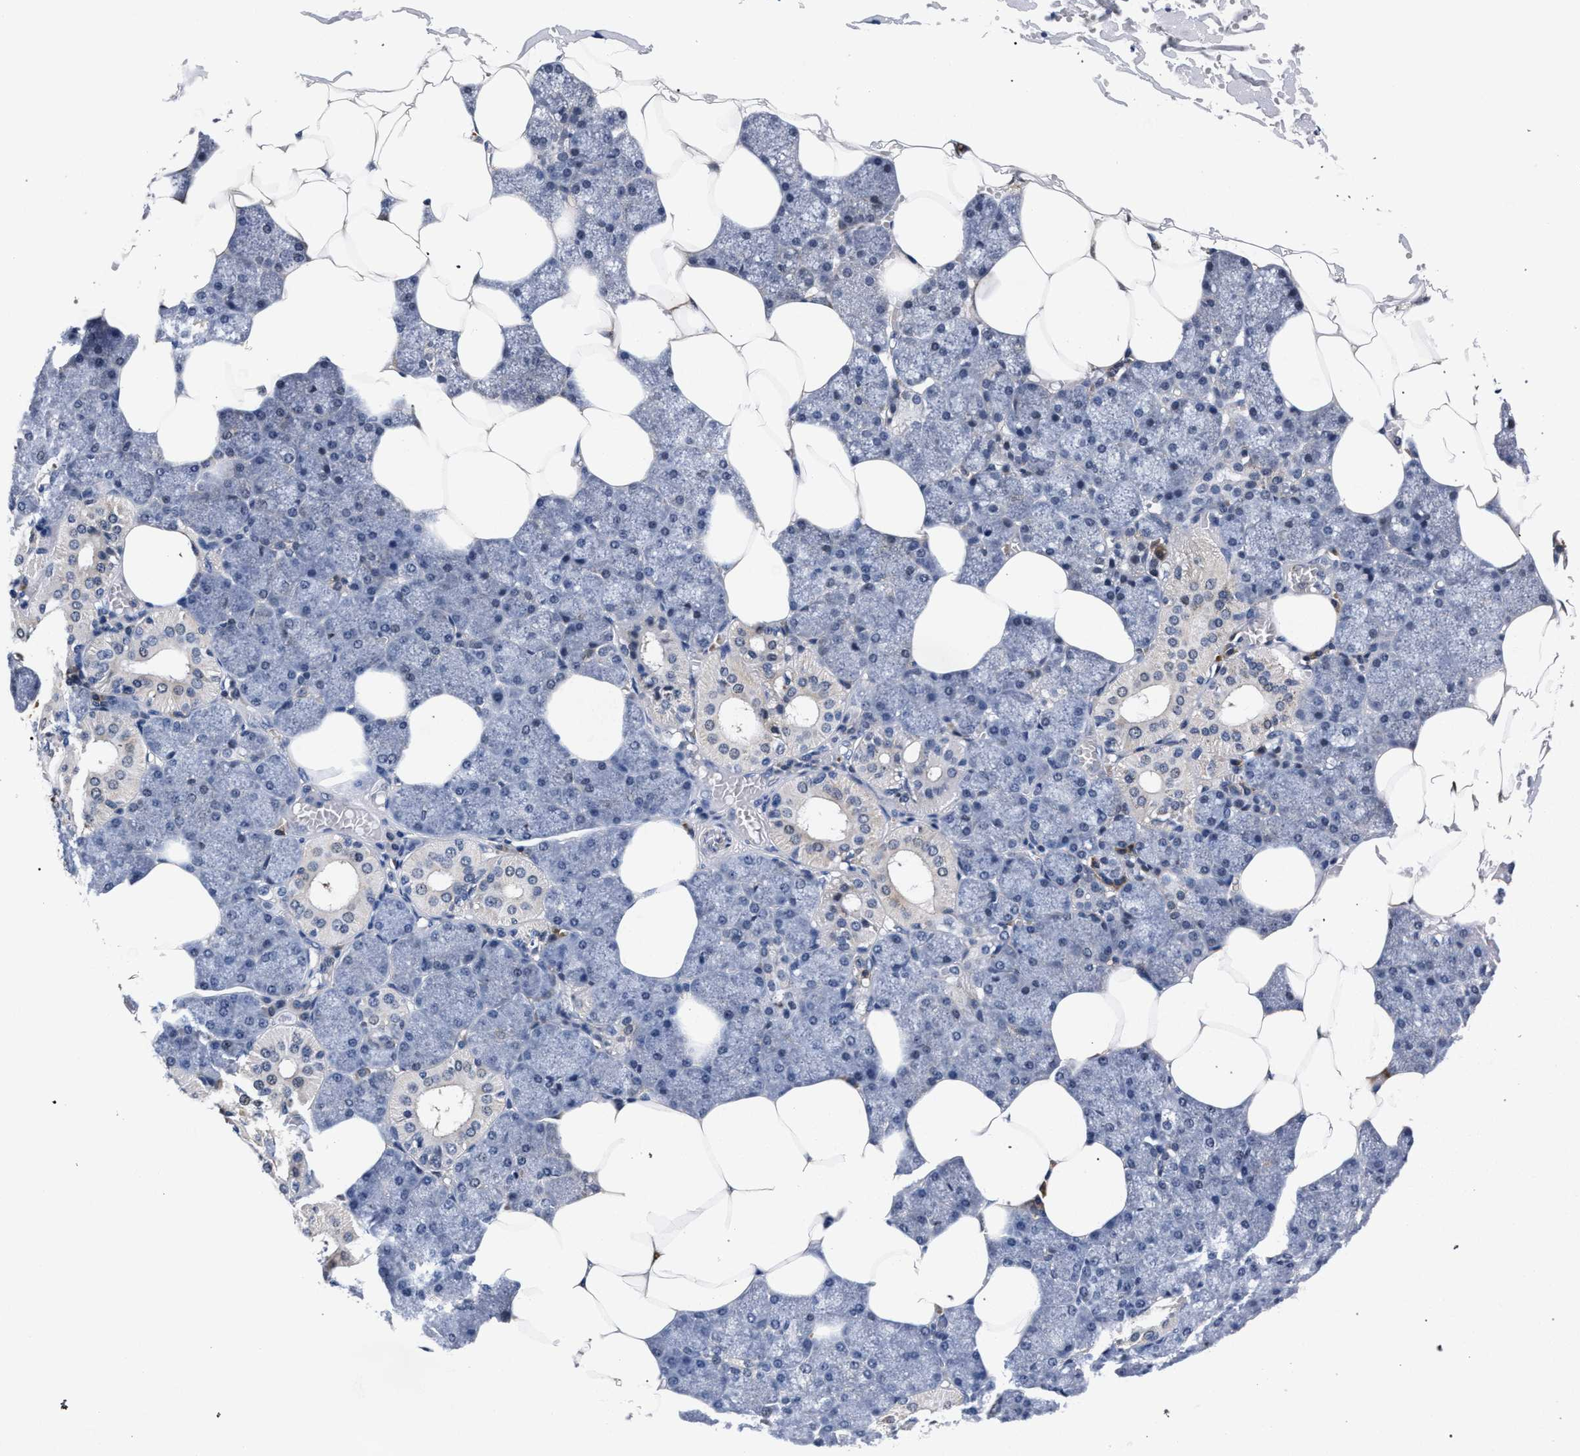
{"staining": {"intensity": "weak", "quantity": "<25%", "location": "cytoplasmic/membranous"}, "tissue": "salivary gland", "cell_type": "Glandular cells", "image_type": "normal", "snomed": [{"axis": "morphology", "description": "Normal tissue, NOS"}, {"axis": "topography", "description": "Salivary gland"}], "caption": "High power microscopy image of an IHC photomicrograph of unremarkable salivary gland, revealing no significant staining in glandular cells.", "gene": "ZNF462", "patient": {"sex": "male", "age": 62}}